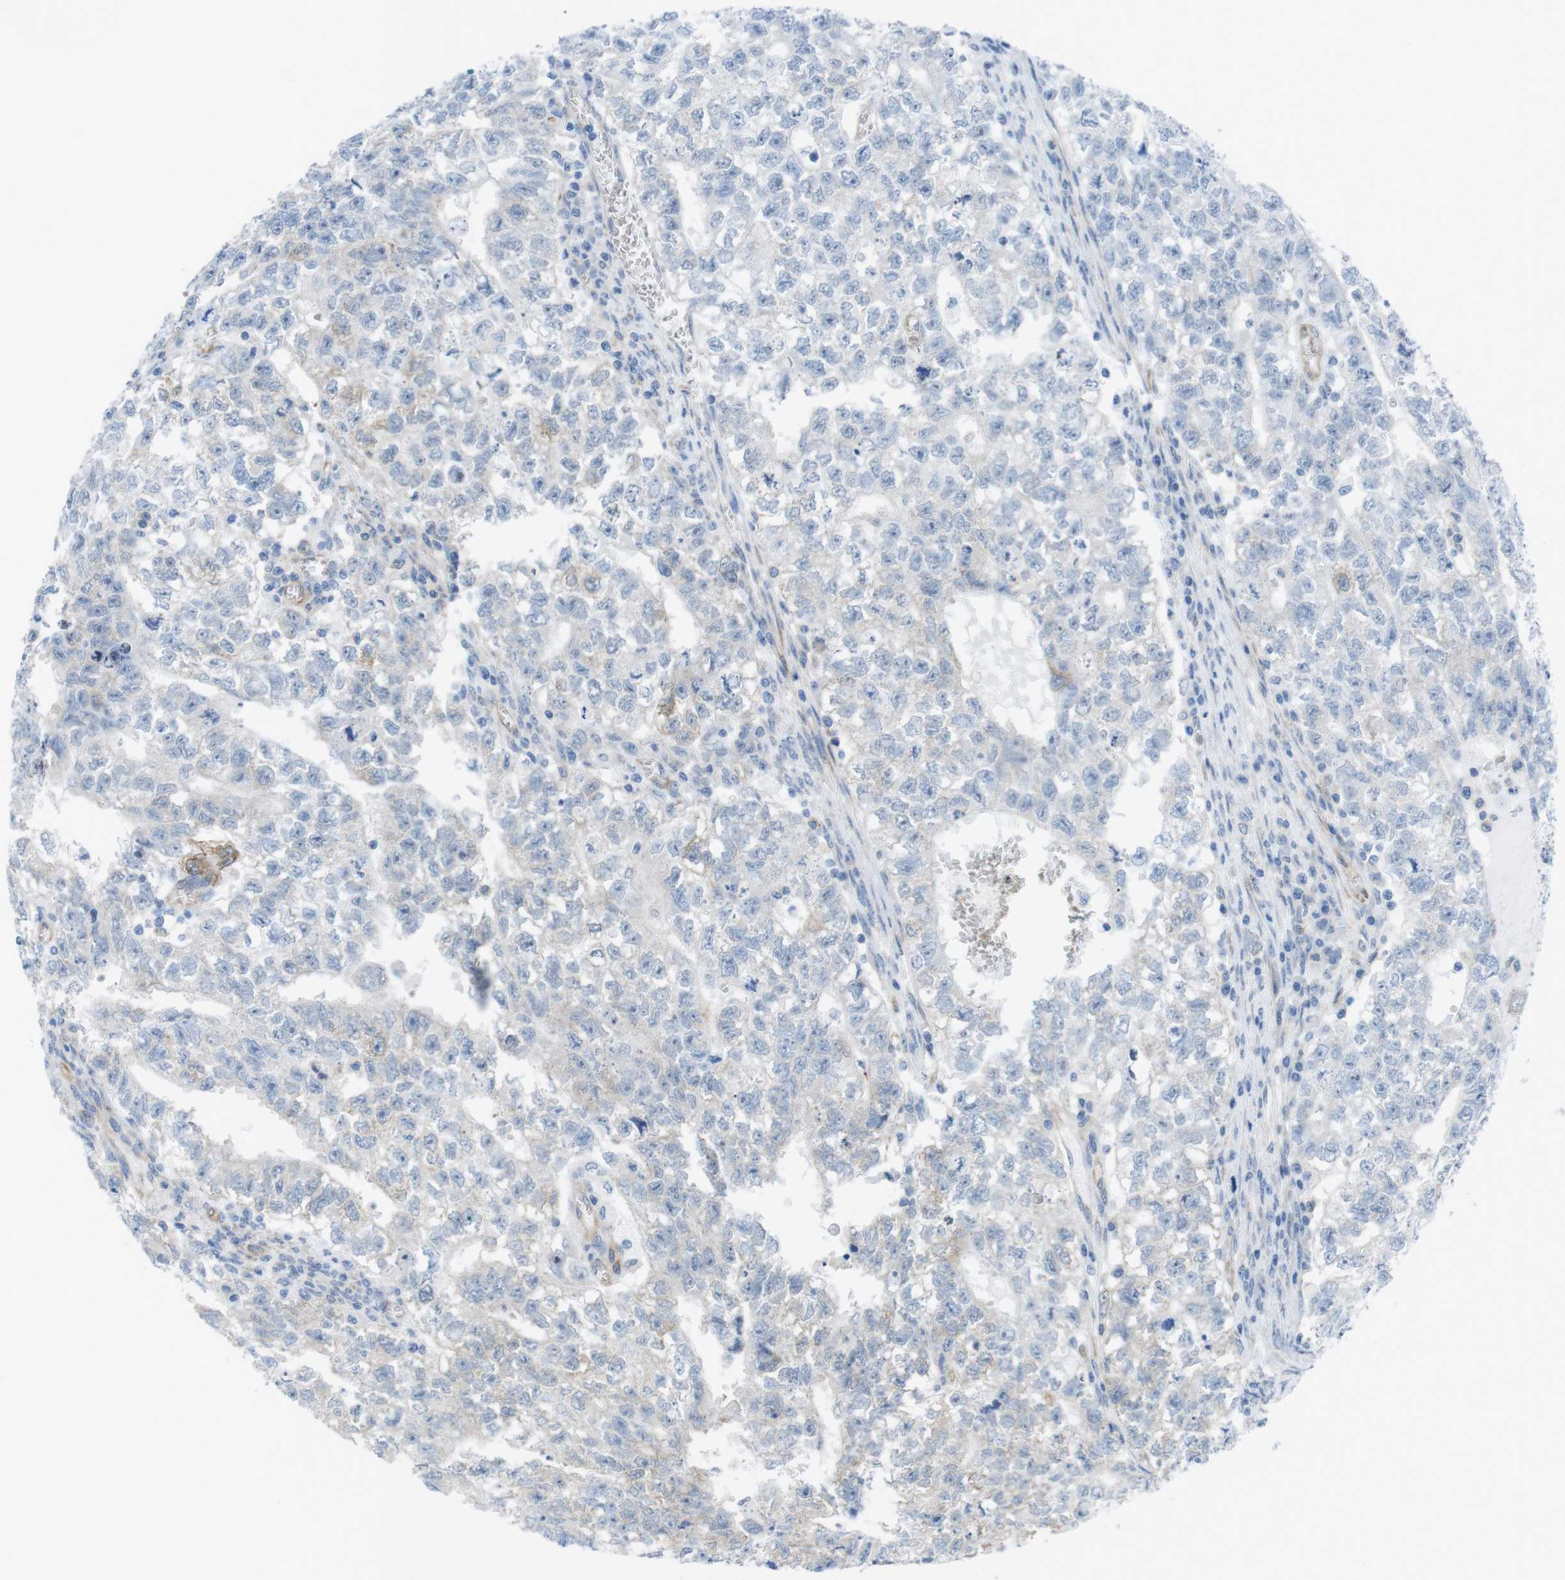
{"staining": {"intensity": "negative", "quantity": "none", "location": "none"}, "tissue": "testis cancer", "cell_type": "Tumor cells", "image_type": "cancer", "snomed": [{"axis": "morphology", "description": "Seminoma, NOS"}, {"axis": "morphology", "description": "Carcinoma, Embryonal, NOS"}, {"axis": "topography", "description": "Testis"}], "caption": "Histopathology image shows no protein positivity in tumor cells of testis seminoma tissue.", "gene": "DIAPH2", "patient": {"sex": "male", "age": 38}}